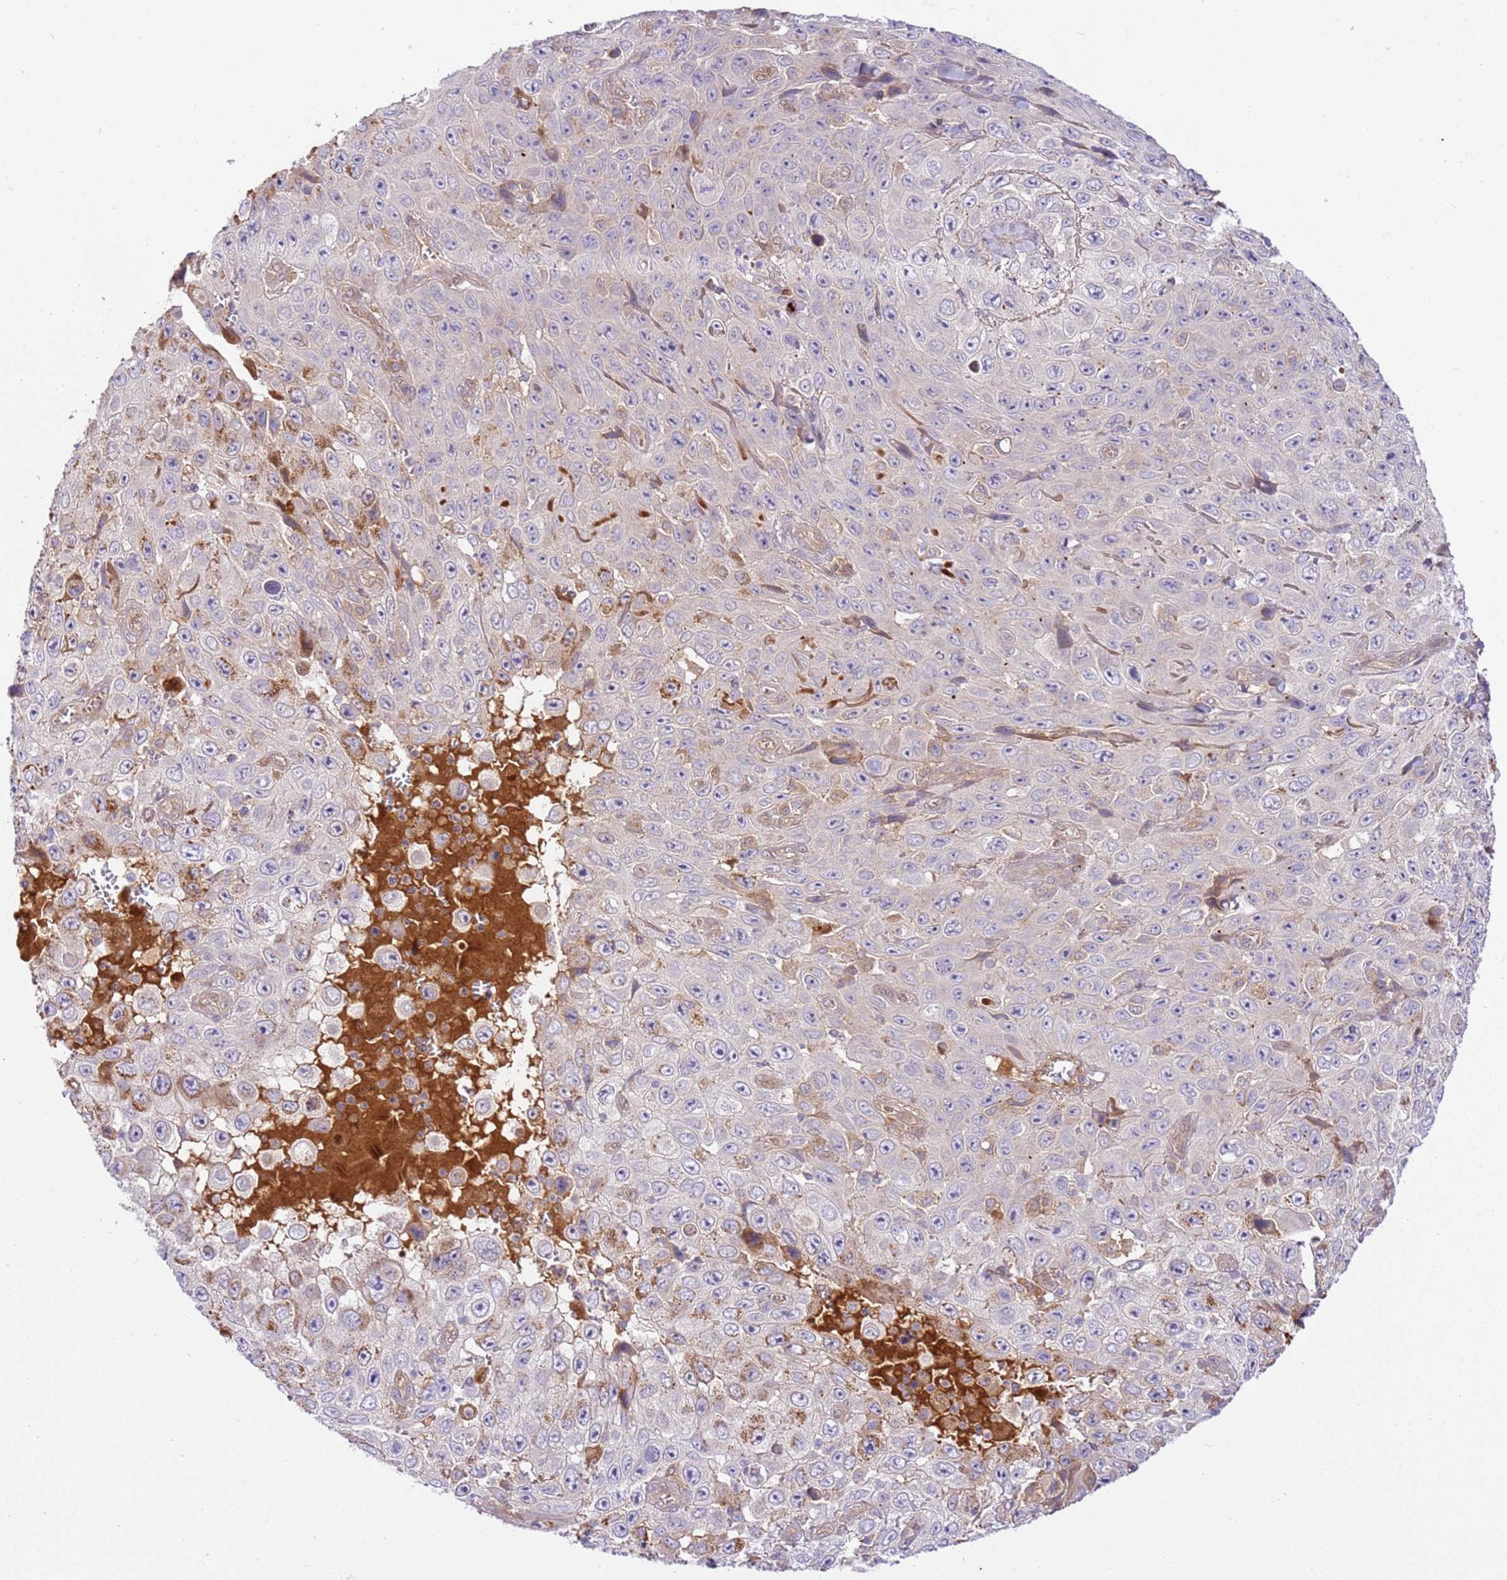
{"staining": {"intensity": "weak", "quantity": "<25%", "location": "cytoplasmic/membranous"}, "tissue": "skin cancer", "cell_type": "Tumor cells", "image_type": "cancer", "snomed": [{"axis": "morphology", "description": "Squamous cell carcinoma, NOS"}, {"axis": "topography", "description": "Skin"}], "caption": "This is an IHC micrograph of human squamous cell carcinoma (skin). There is no staining in tumor cells.", "gene": "C8G", "patient": {"sex": "male", "age": 82}}